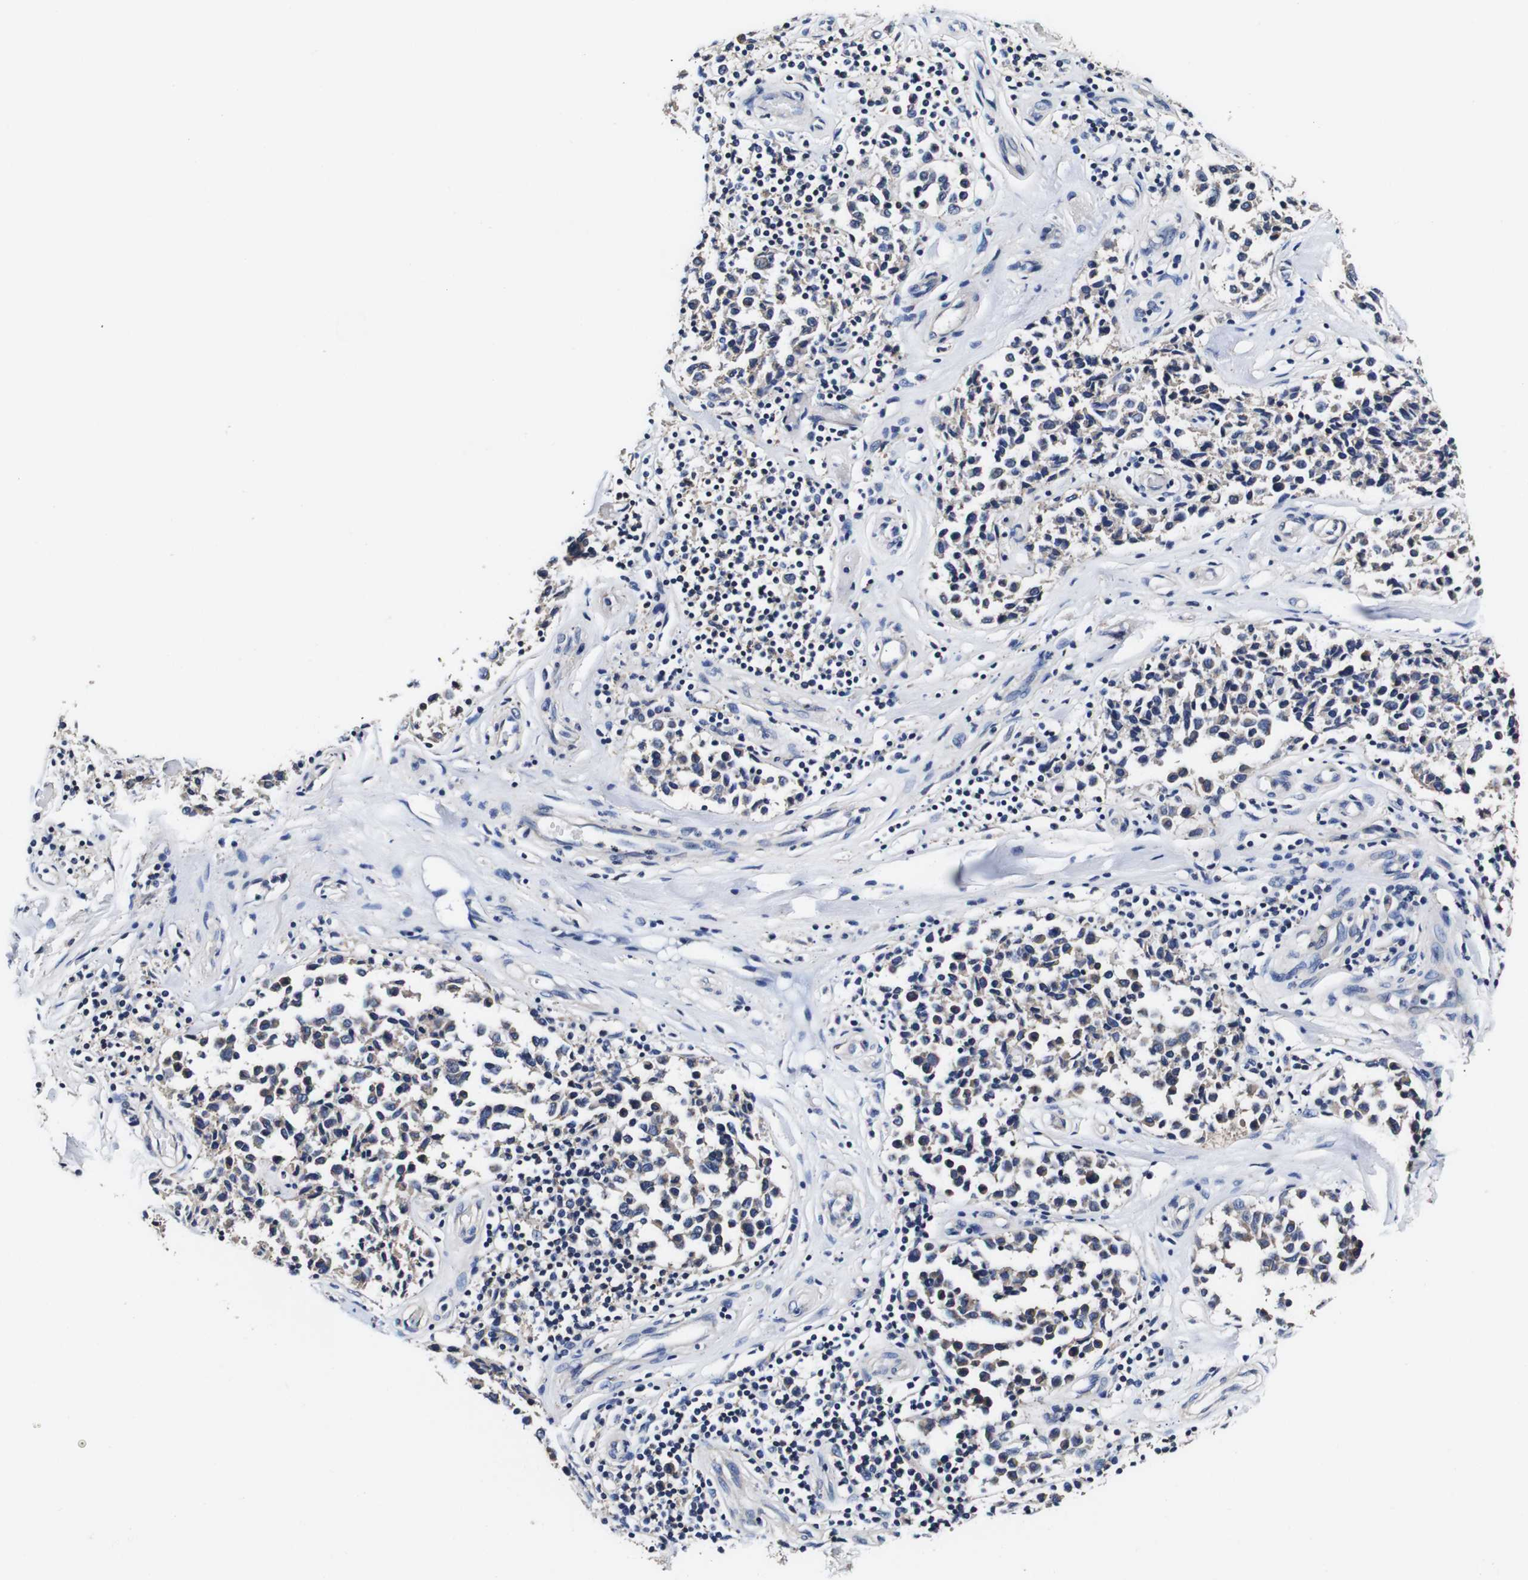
{"staining": {"intensity": "negative", "quantity": "none", "location": "none"}, "tissue": "melanoma", "cell_type": "Tumor cells", "image_type": "cancer", "snomed": [{"axis": "morphology", "description": "Malignant melanoma, NOS"}, {"axis": "topography", "description": "Skin"}], "caption": "IHC photomicrograph of neoplastic tissue: human melanoma stained with DAB reveals no significant protein staining in tumor cells.", "gene": "PDCD6IP", "patient": {"sex": "female", "age": 64}}